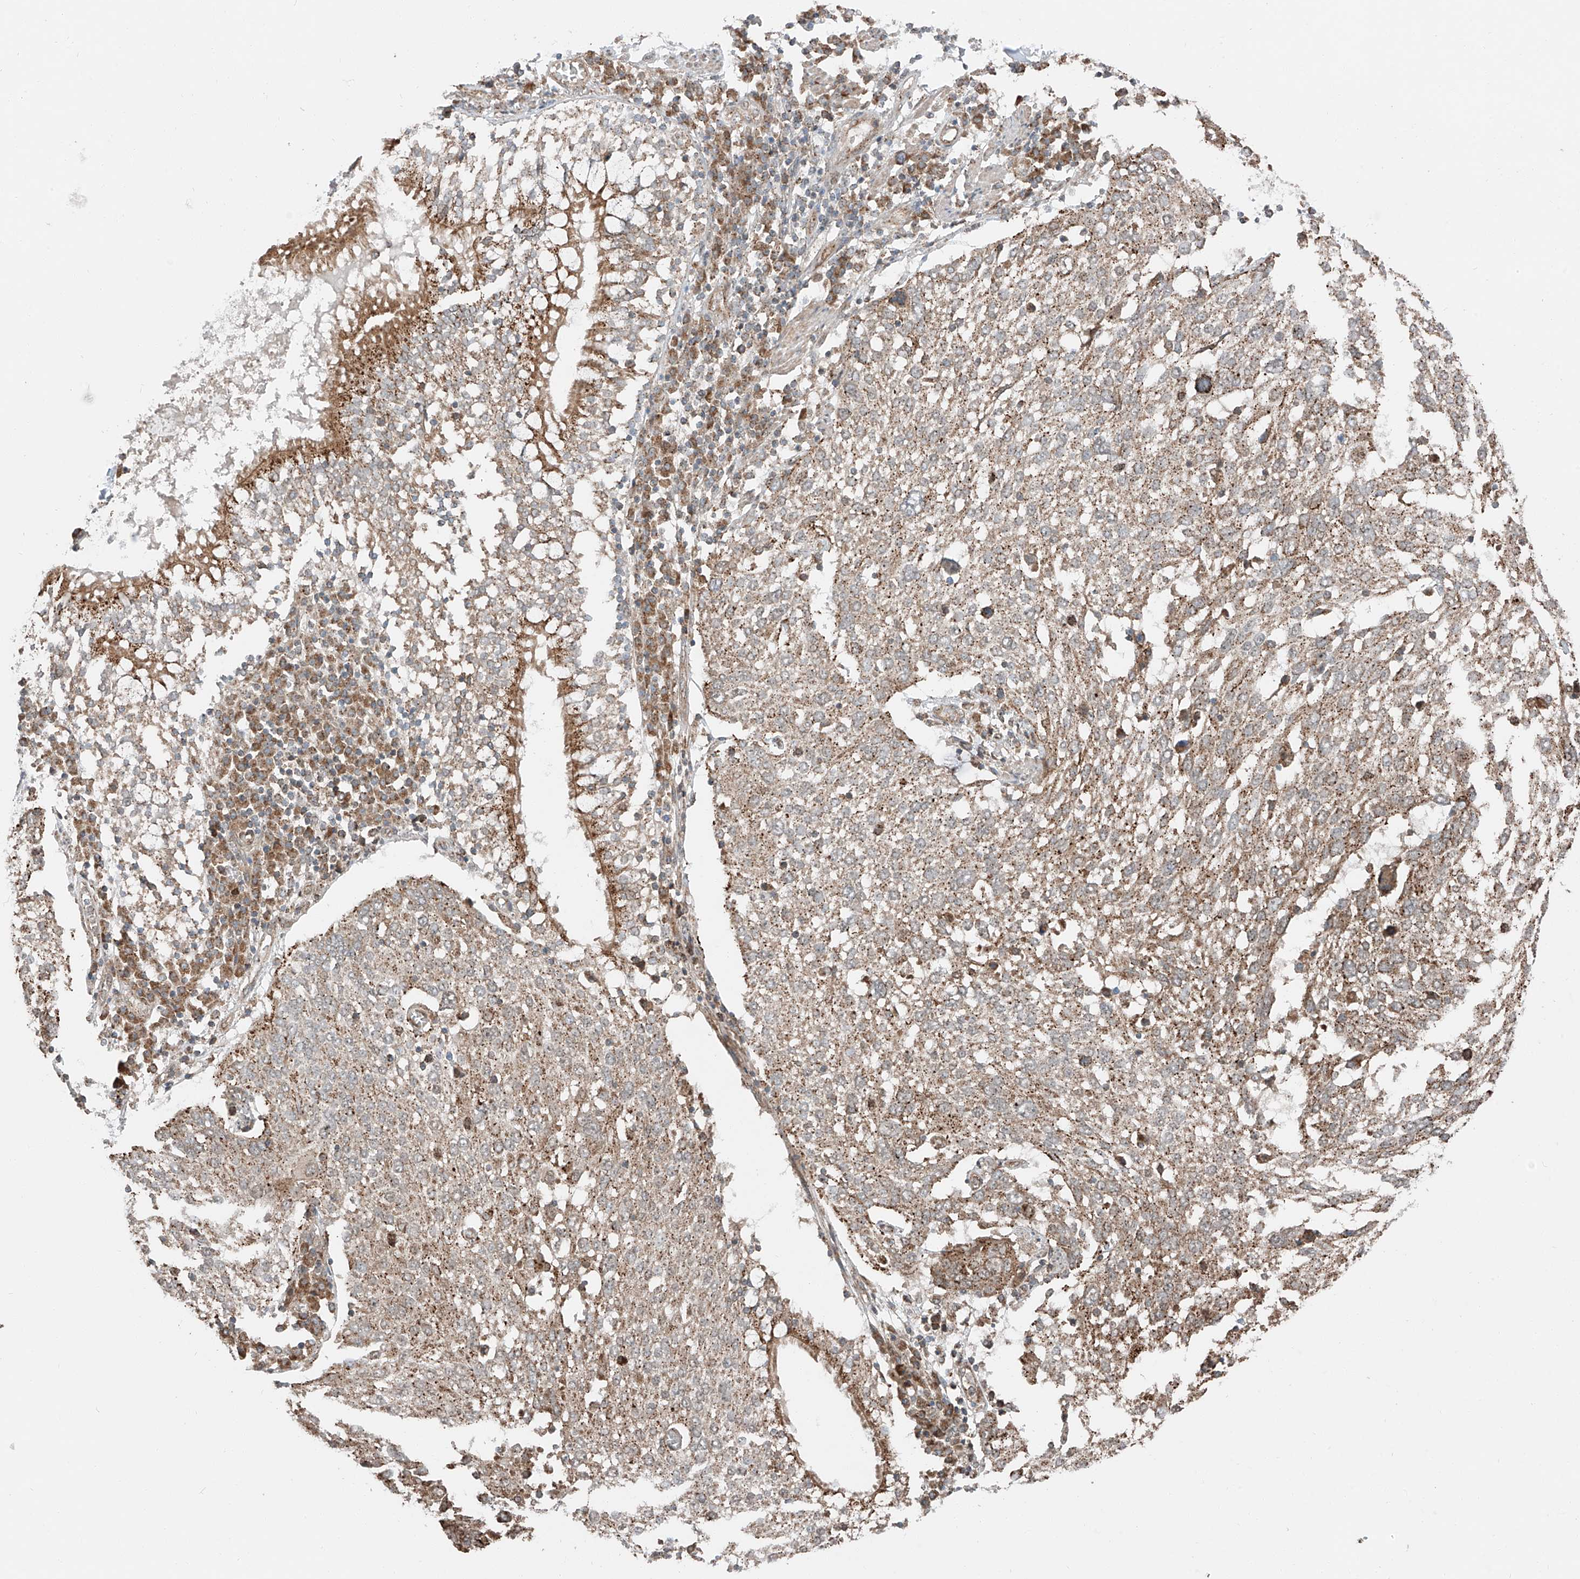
{"staining": {"intensity": "weak", "quantity": ">75%", "location": "cytoplasmic/membranous"}, "tissue": "lung cancer", "cell_type": "Tumor cells", "image_type": "cancer", "snomed": [{"axis": "morphology", "description": "Squamous cell carcinoma, NOS"}, {"axis": "topography", "description": "Lung"}], "caption": "This photomicrograph exhibits immunohistochemistry staining of human lung squamous cell carcinoma, with low weak cytoplasmic/membranous expression in about >75% of tumor cells.", "gene": "CEP162", "patient": {"sex": "male", "age": 65}}